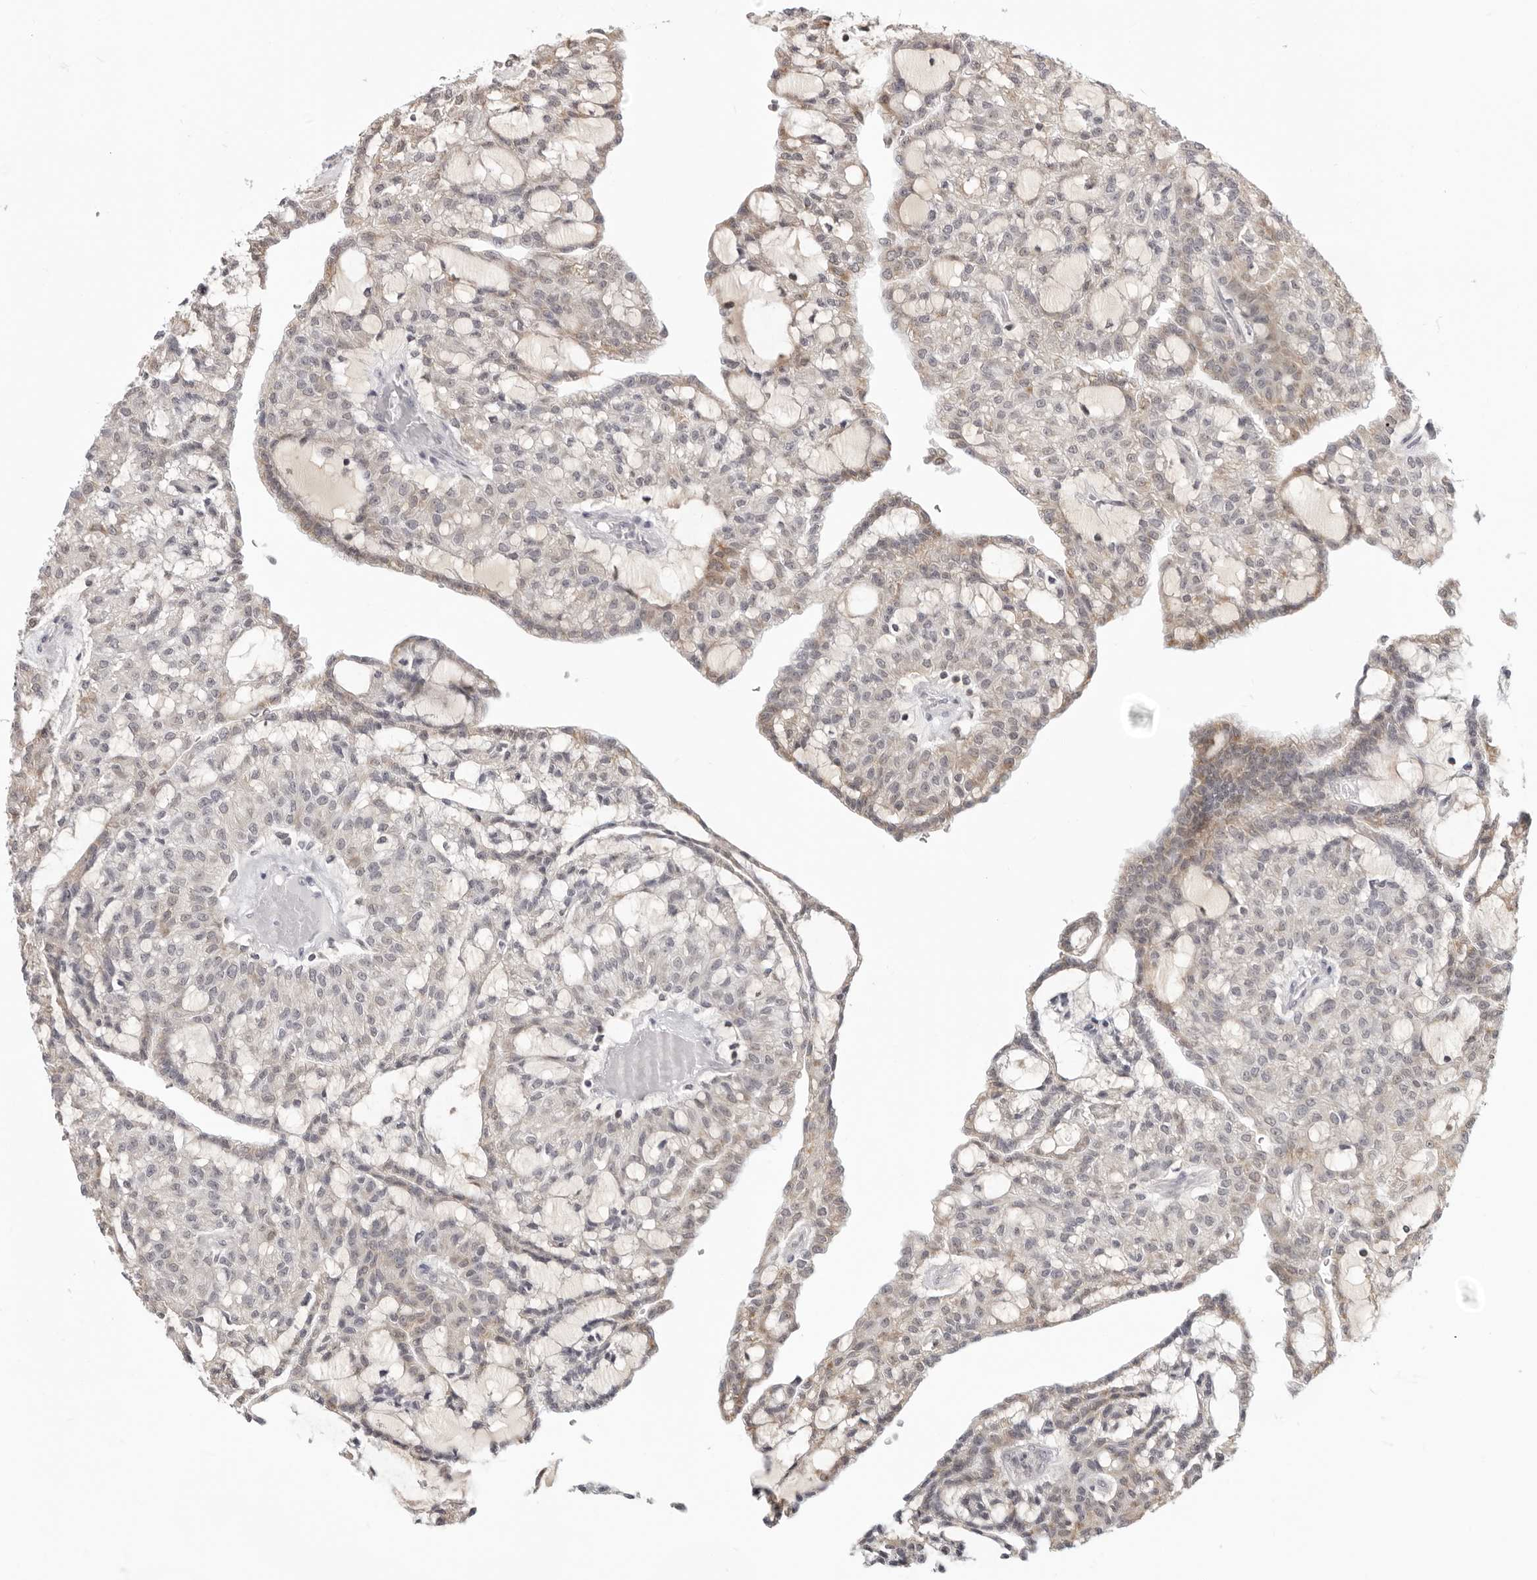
{"staining": {"intensity": "weak", "quantity": "<25%", "location": "cytoplasmic/membranous"}, "tissue": "renal cancer", "cell_type": "Tumor cells", "image_type": "cancer", "snomed": [{"axis": "morphology", "description": "Adenocarcinoma, NOS"}, {"axis": "topography", "description": "Kidney"}], "caption": "Image shows no significant protein positivity in tumor cells of adenocarcinoma (renal).", "gene": "ACP6", "patient": {"sex": "male", "age": 63}}